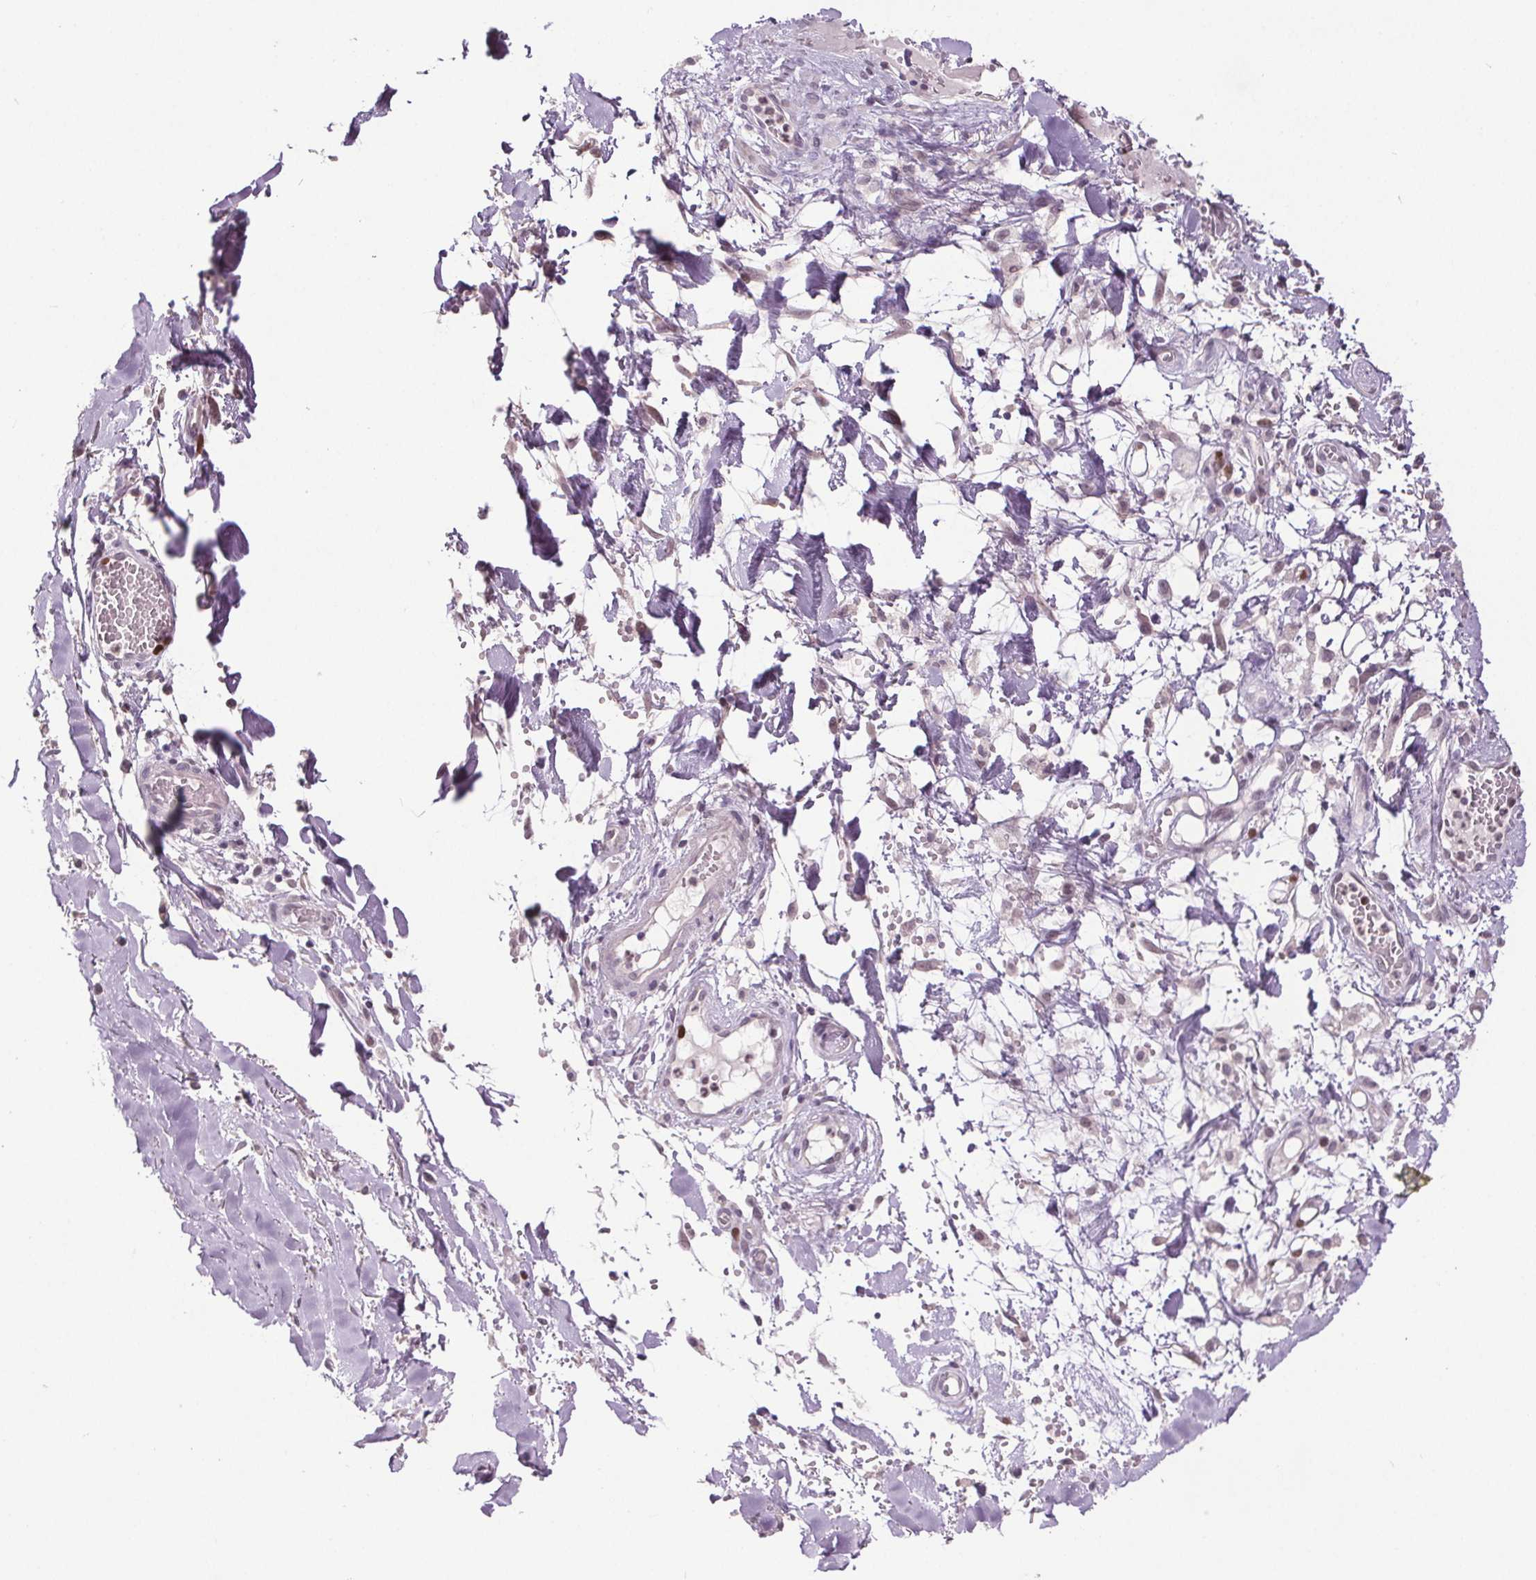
{"staining": {"intensity": "negative", "quantity": "none", "location": "none"}, "tissue": "soft tissue", "cell_type": "Chondrocytes", "image_type": "normal", "snomed": [{"axis": "morphology", "description": "Normal tissue, NOS"}, {"axis": "topography", "description": "Cartilage tissue"}, {"axis": "topography", "description": "Nasopharynx"}, {"axis": "topography", "description": "Thyroid gland"}], "caption": "Chondrocytes are negative for protein expression in benign human soft tissue. (Brightfield microscopy of DAB (3,3'-diaminobenzidine) immunohistochemistry at high magnification).", "gene": "CENPF", "patient": {"sex": "male", "age": 63}}